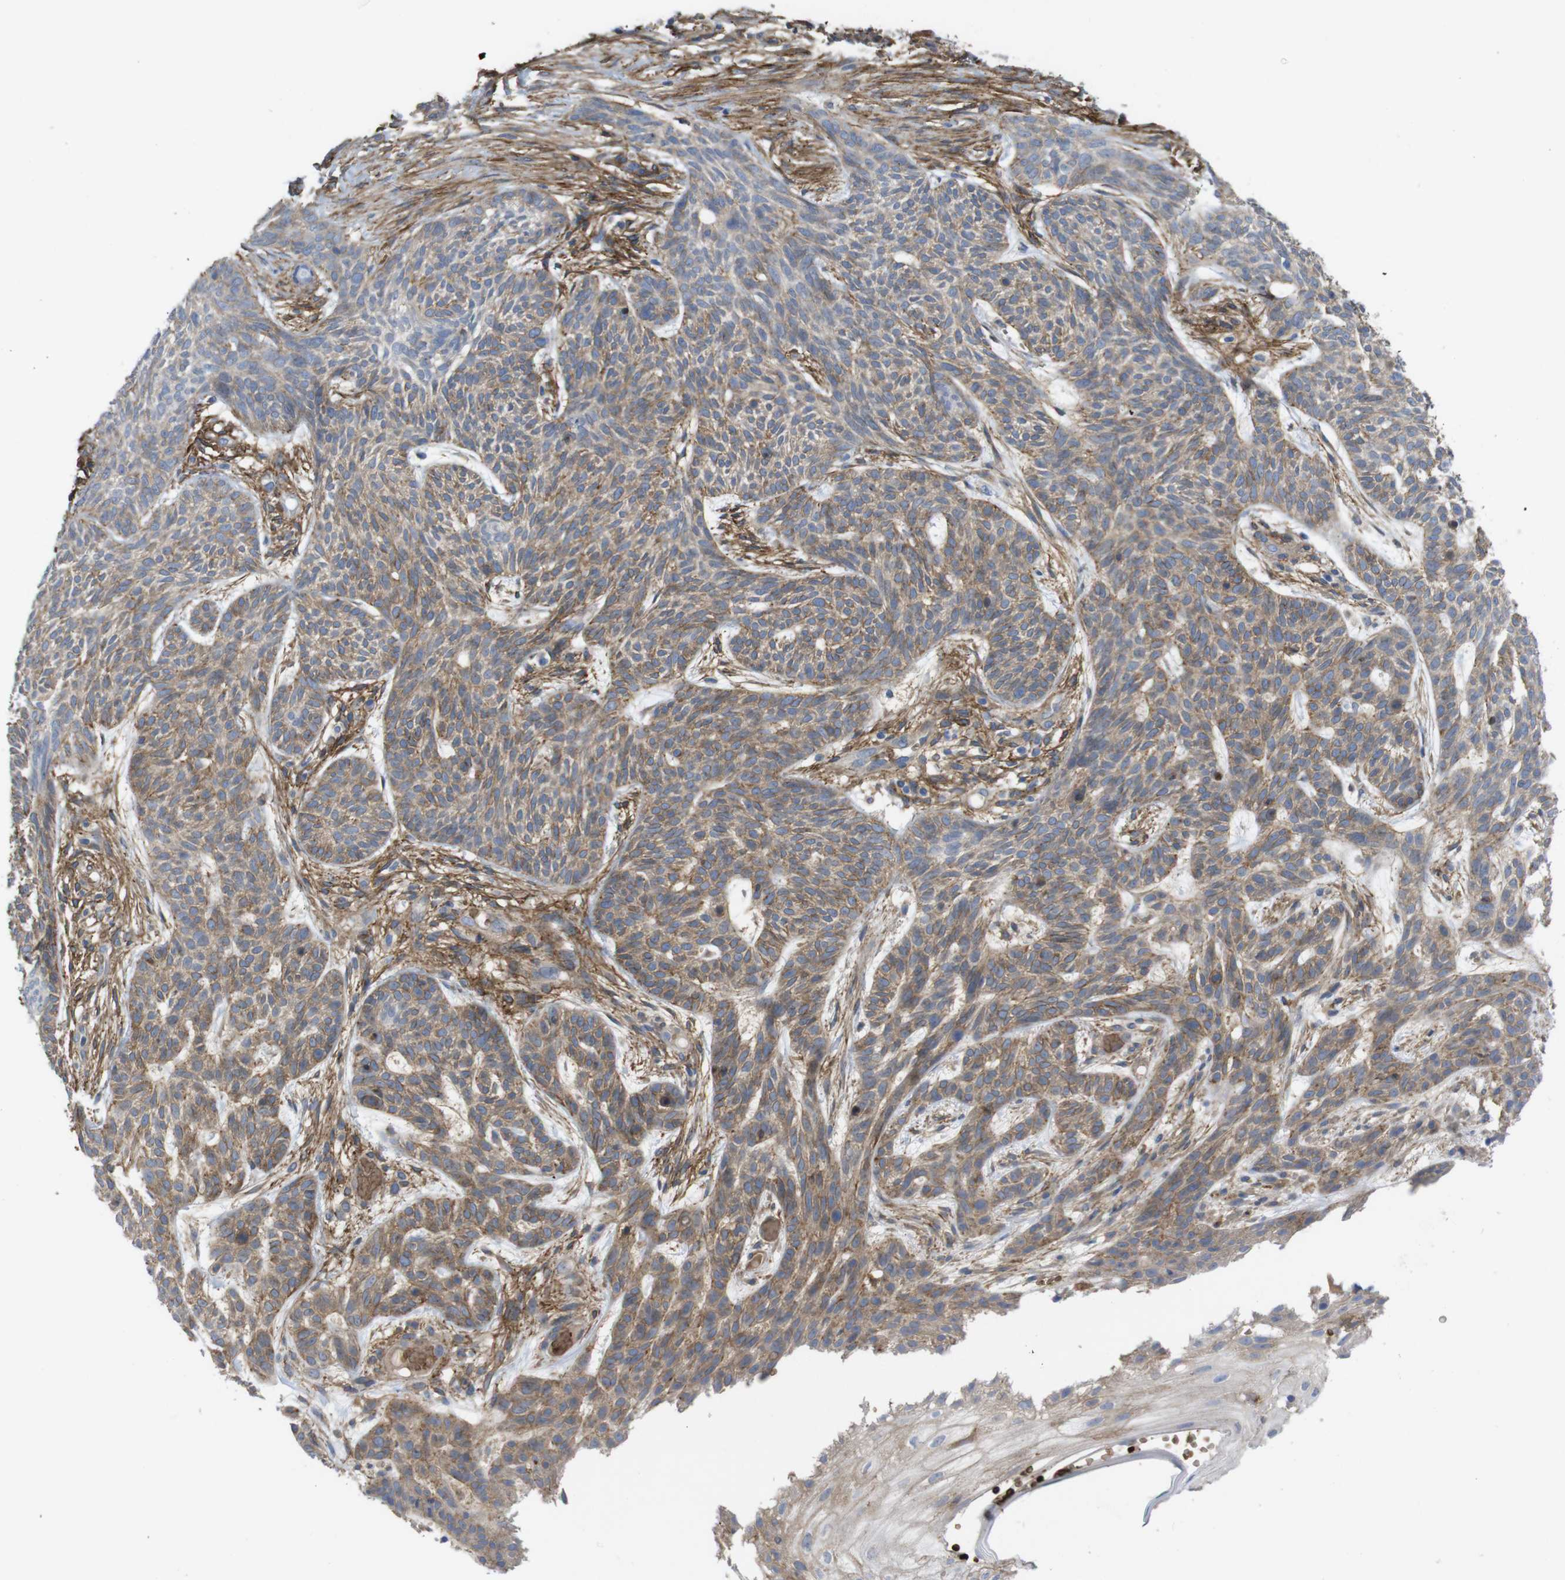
{"staining": {"intensity": "weak", "quantity": ">75%", "location": "cytoplasmic/membranous"}, "tissue": "skin cancer", "cell_type": "Tumor cells", "image_type": "cancer", "snomed": [{"axis": "morphology", "description": "Basal cell carcinoma"}, {"axis": "topography", "description": "Skin"}], "caption": "Immunohistochemical staining of human skin cancer (basal cell carcinoma) shows low levels of weak cytoplasmic/membranous positivity in about >75% of tumor cells.", "gene": "CYBRD1", "patient": {"sex": "female", "age": 59}}